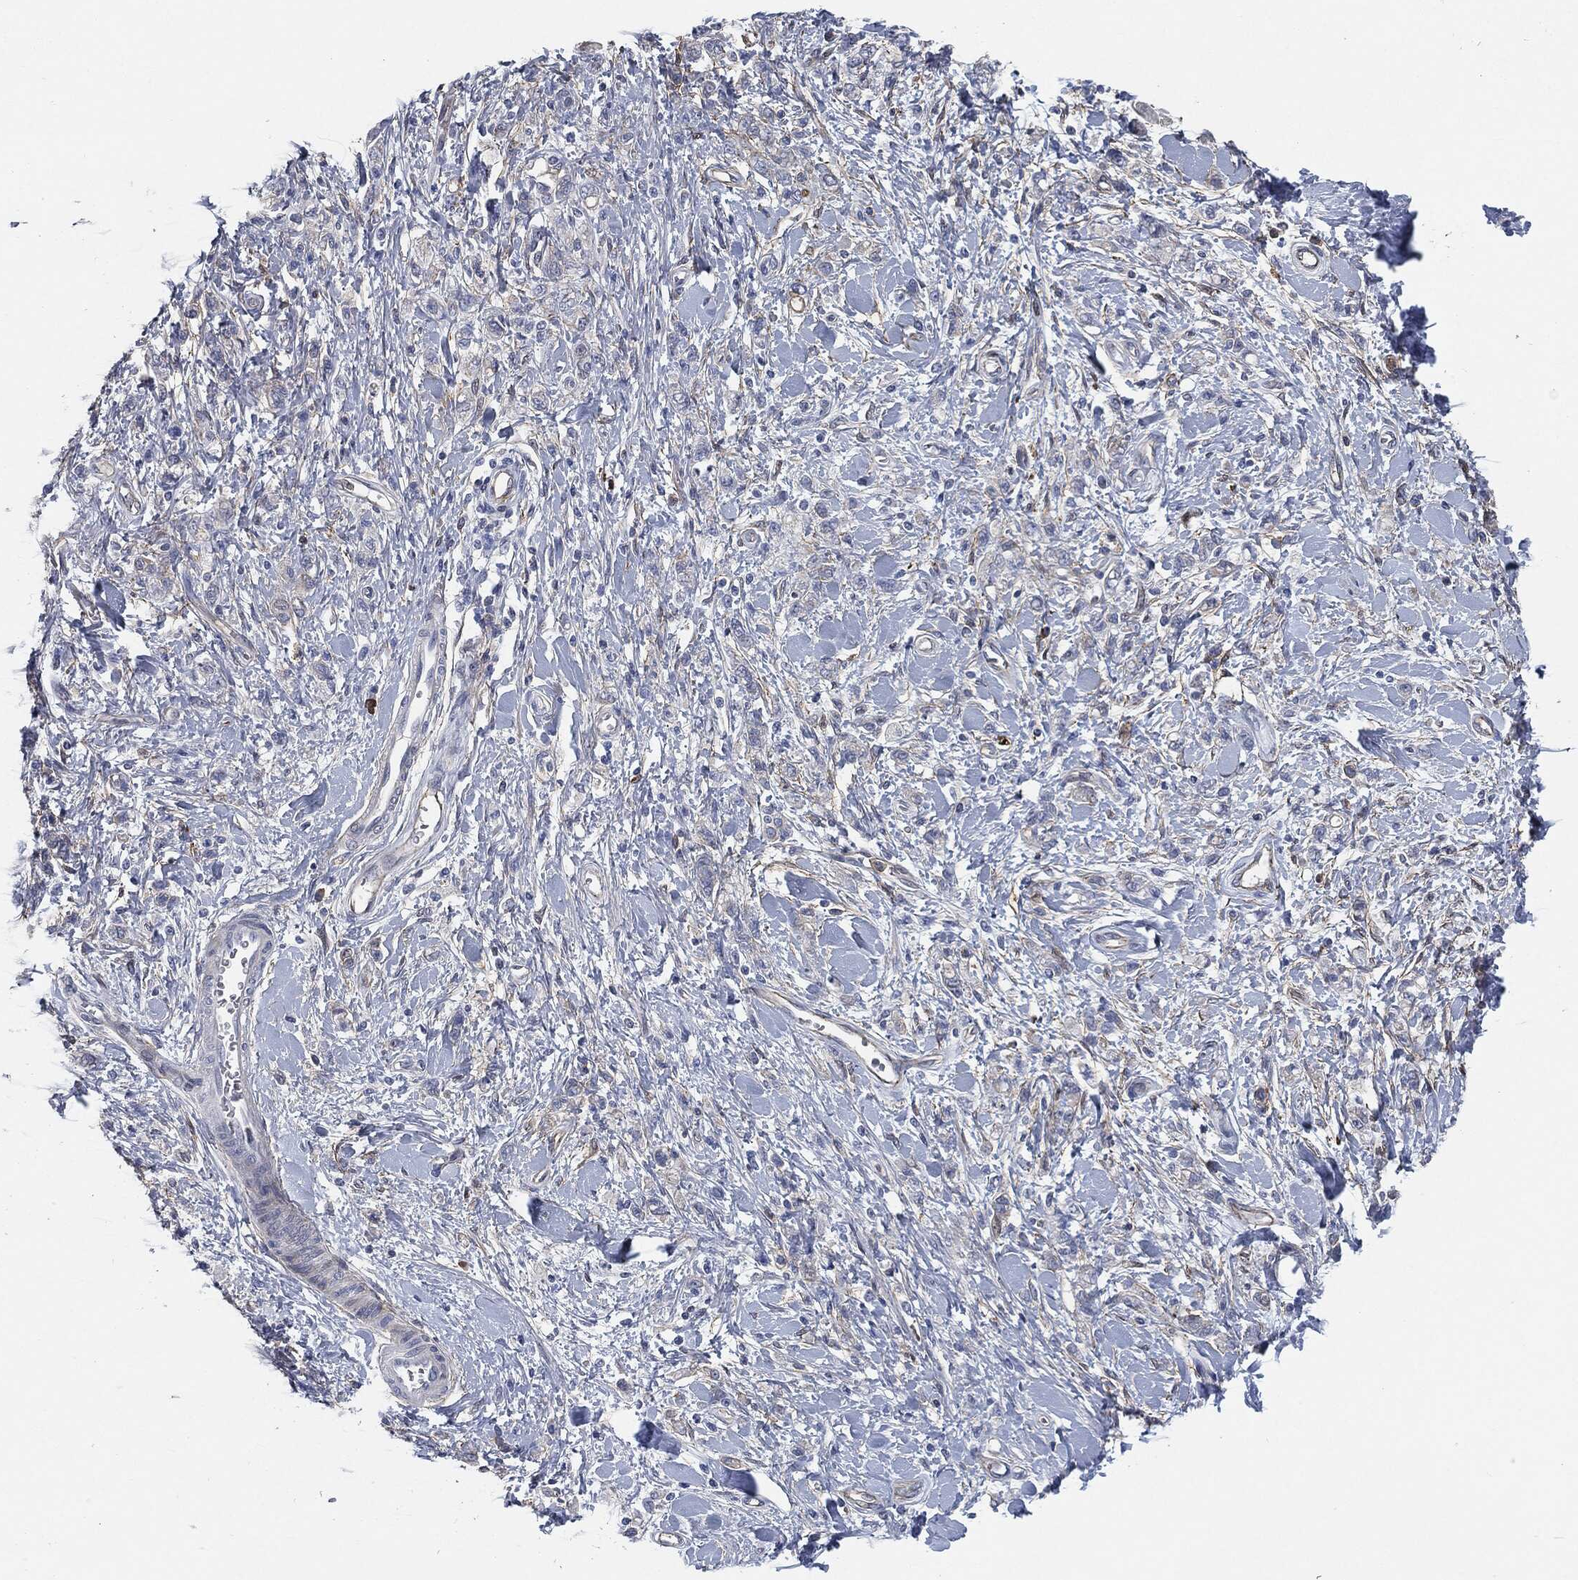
{"staining": {"intensity": "negative", "quantity": "none", "location": "none"}, "tissue": "stomach cancer", "cell_type": "Tumor cells", "image_type": "cancer", "snomed": [{"axis": "morphology", "description": "Adenocarcinoma, NOS"}, {"axis": "topography", "description": "Stomach"}], "caption": "Immunohistochemistry photomicrograph of stomach cancer (adenocarcinoma) stained for a protein (brown), which exhibits no staining in tumor cells. The staining was performed using DAB (3,3'-diaminobenzidine) to visualize the protein expression in brown, while the nuclei were stained in blue with hematoxylin (Magnification: 20x).", "gene": "SVIL", "patient": {"sex": "male", "age": 77}}